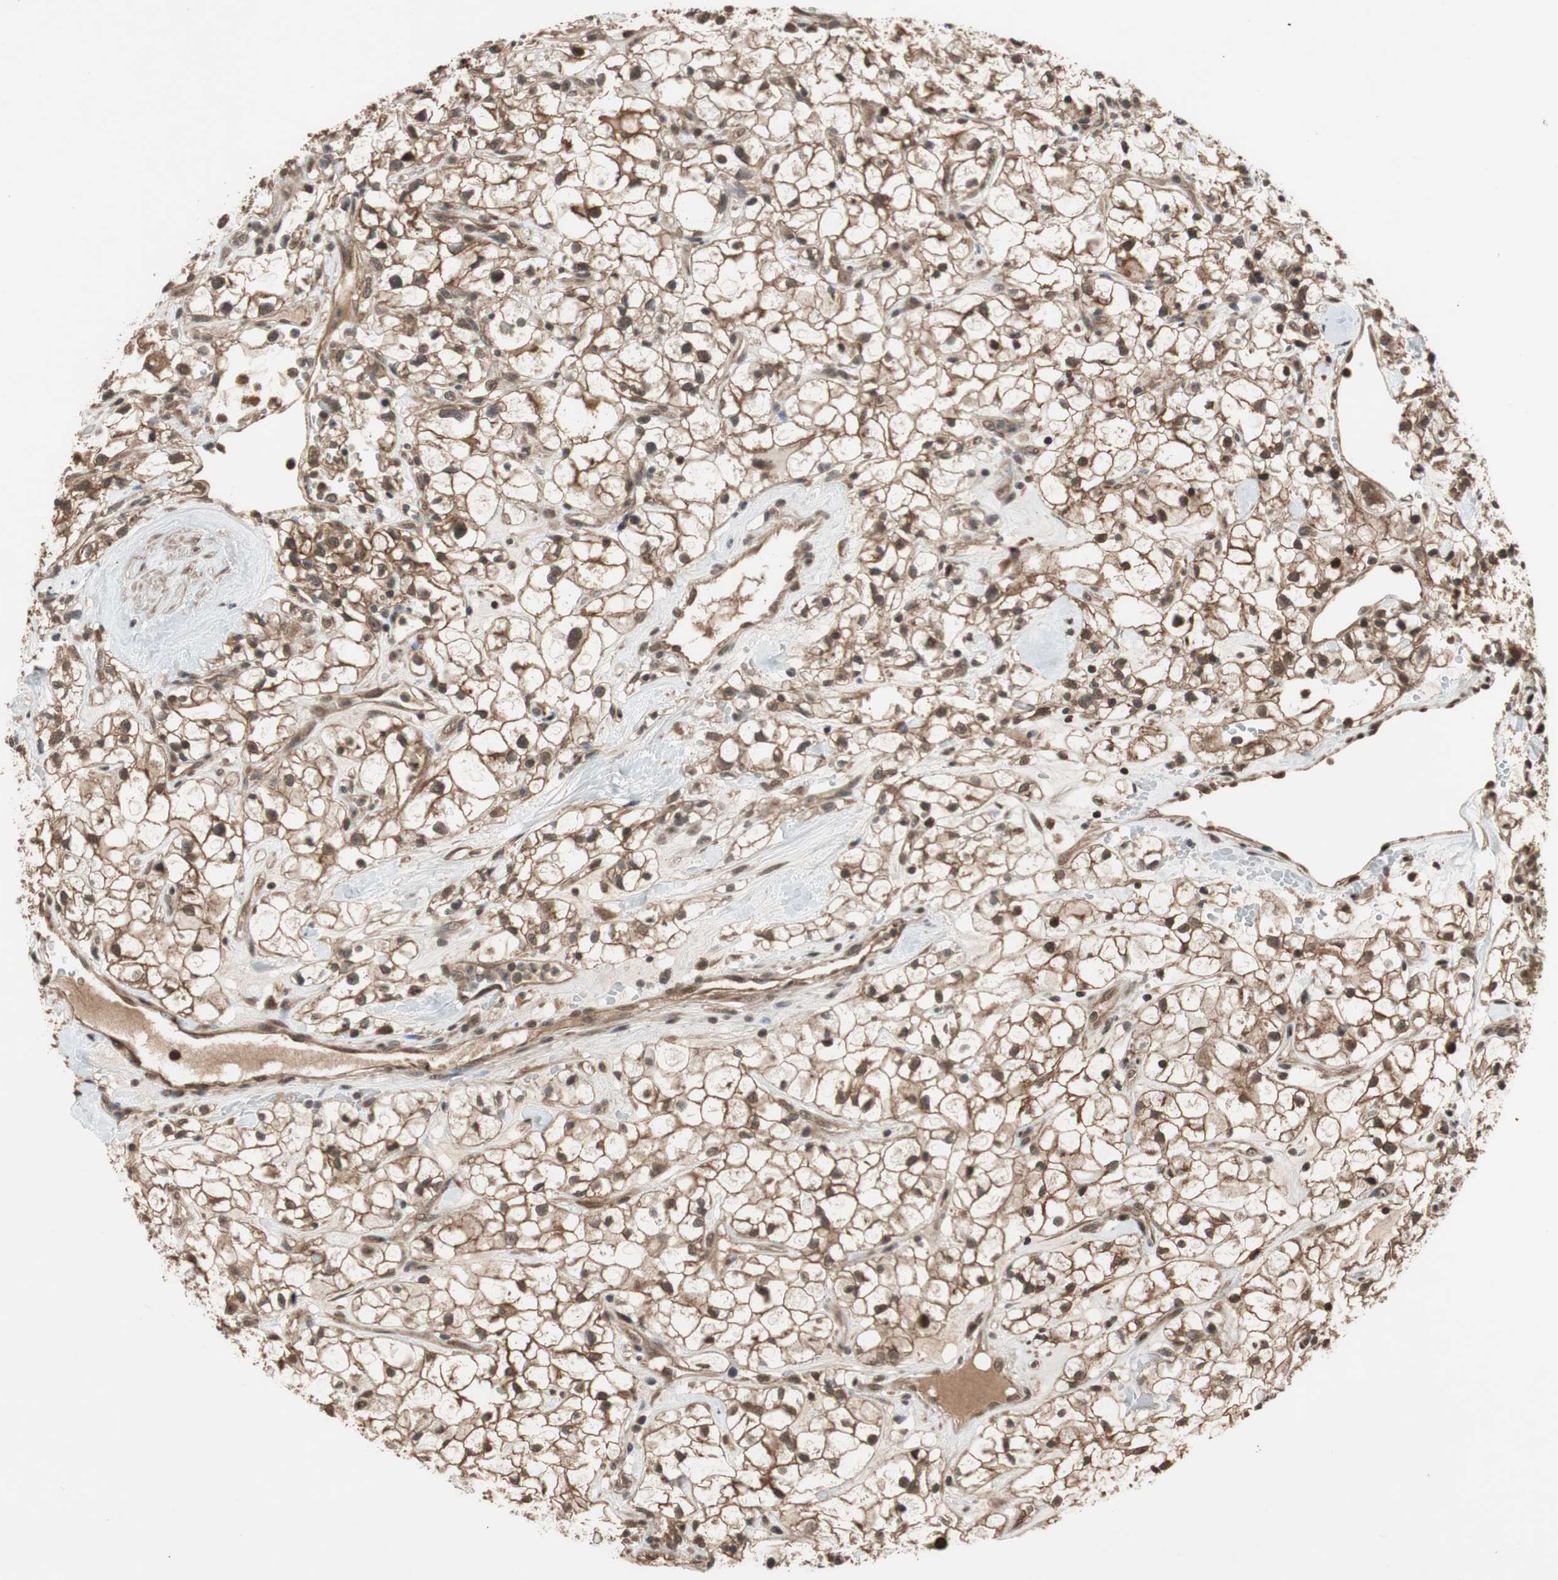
{"staining": {"intensity": "strong", "quantity": ">75%", "location": "cytoplasmic/membranous,nuclear"}, "tissue": "renal cancer", "cell_type": "Tumor cells", "image_type": "cancer", "snomed": [{"axis": "morphology", "description": "Adenocarcinoma, NOS"}, {"axis": "topography", "description": "Kidney"}], "caption": "Immunohistochemical staining of human renal cancer displays high levels of strong cytoplasmic/membranous and nuclear positivity in approximately >75% of tumor cells.", "gene": "TMEM230", "patient": {"sex": "female", "age": 60}}